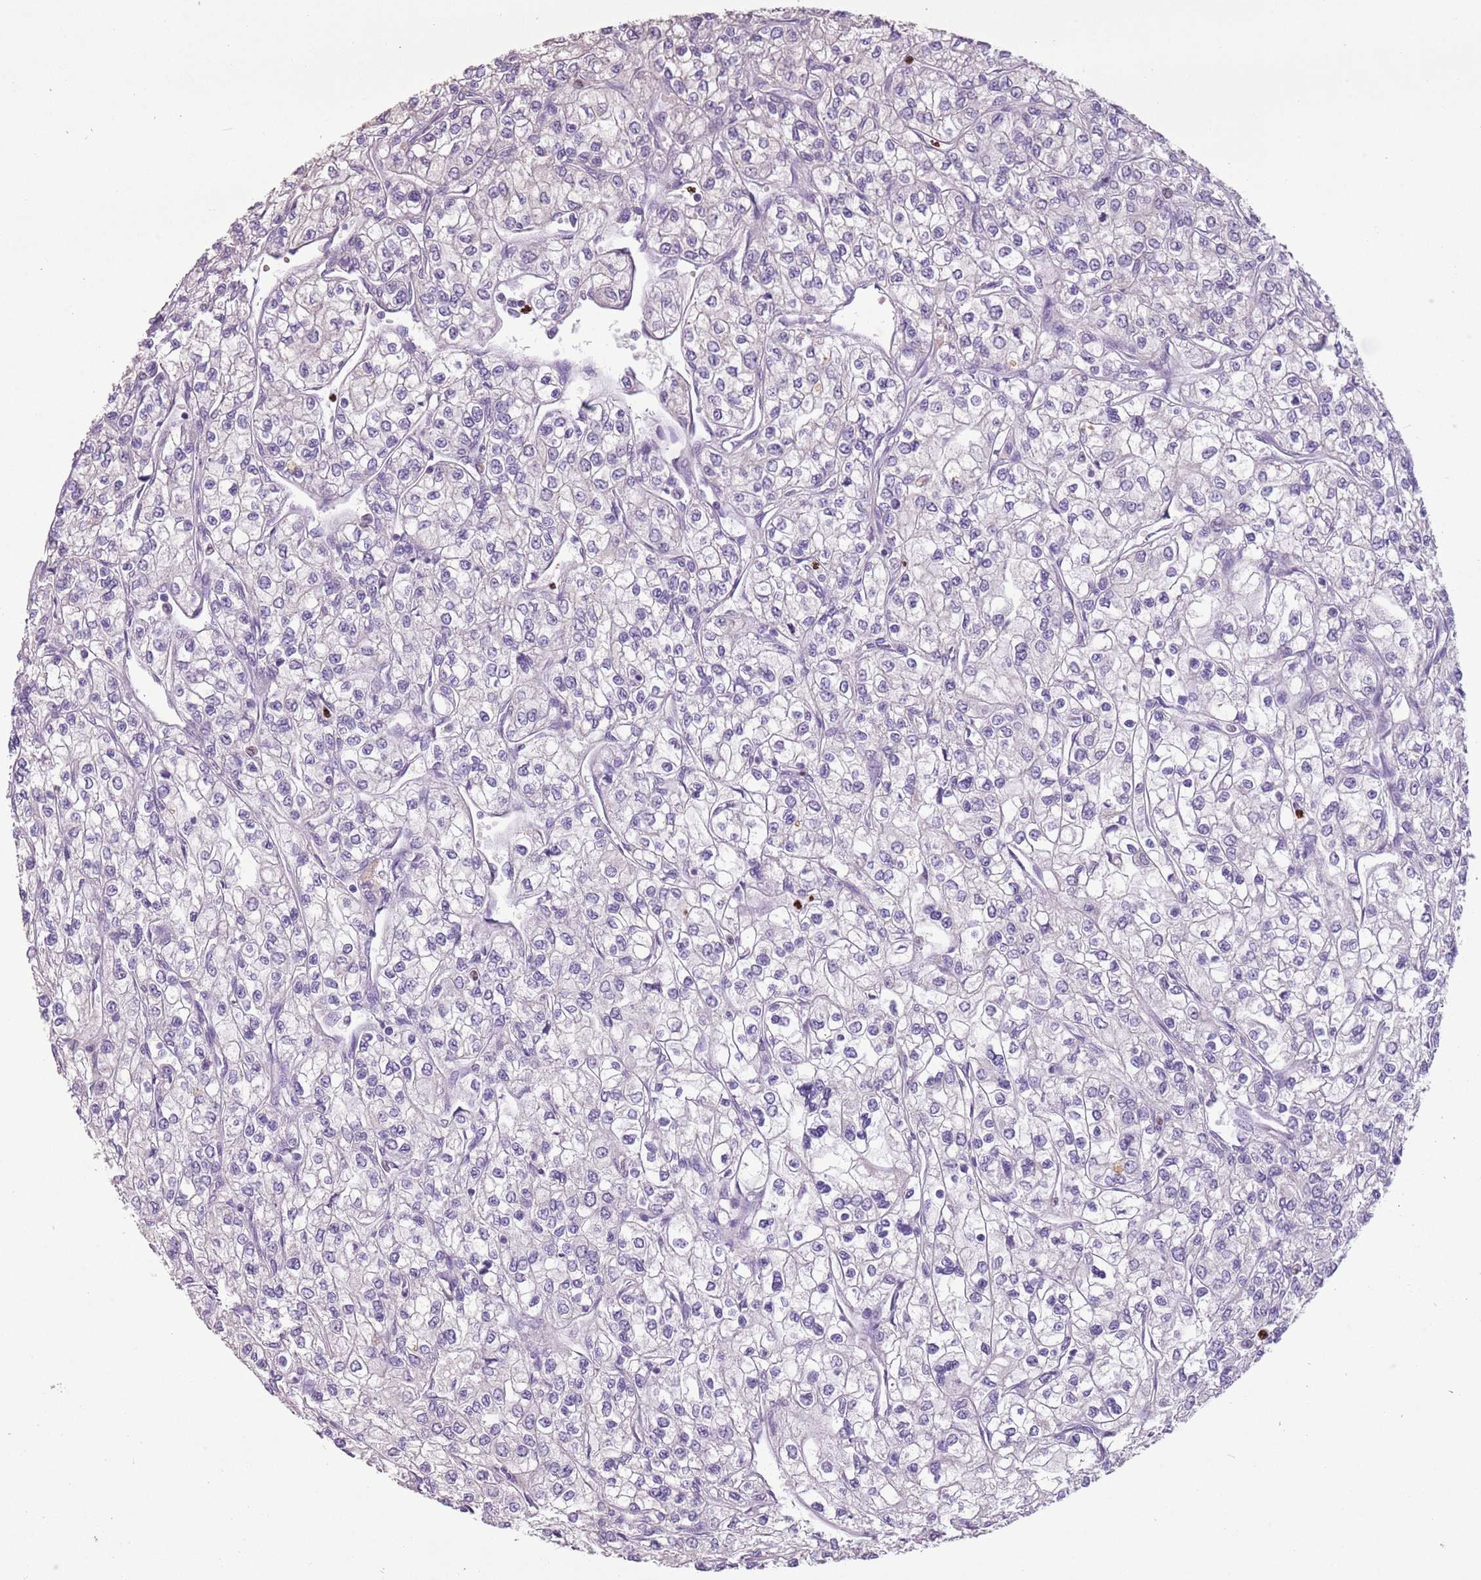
{"staining": {"intensity": "negative", "quantity": "none", "location": "none"}, "tissue": "renal cancer", "cell_type": "Tumor cells", "image_type": "cancer", "snomed": [{"axis": "morphology", "description": "Adenocarcinoma, NOS"}, {"axis": "topography", "description": "Kidney"}], "caption": "The immunohistochemistry (IHC) micrograph has no significant positivity in tumor cells of renal cancer tissue.", "gene": "CELF6", "patient": {"sex": "male", "age": 80}}